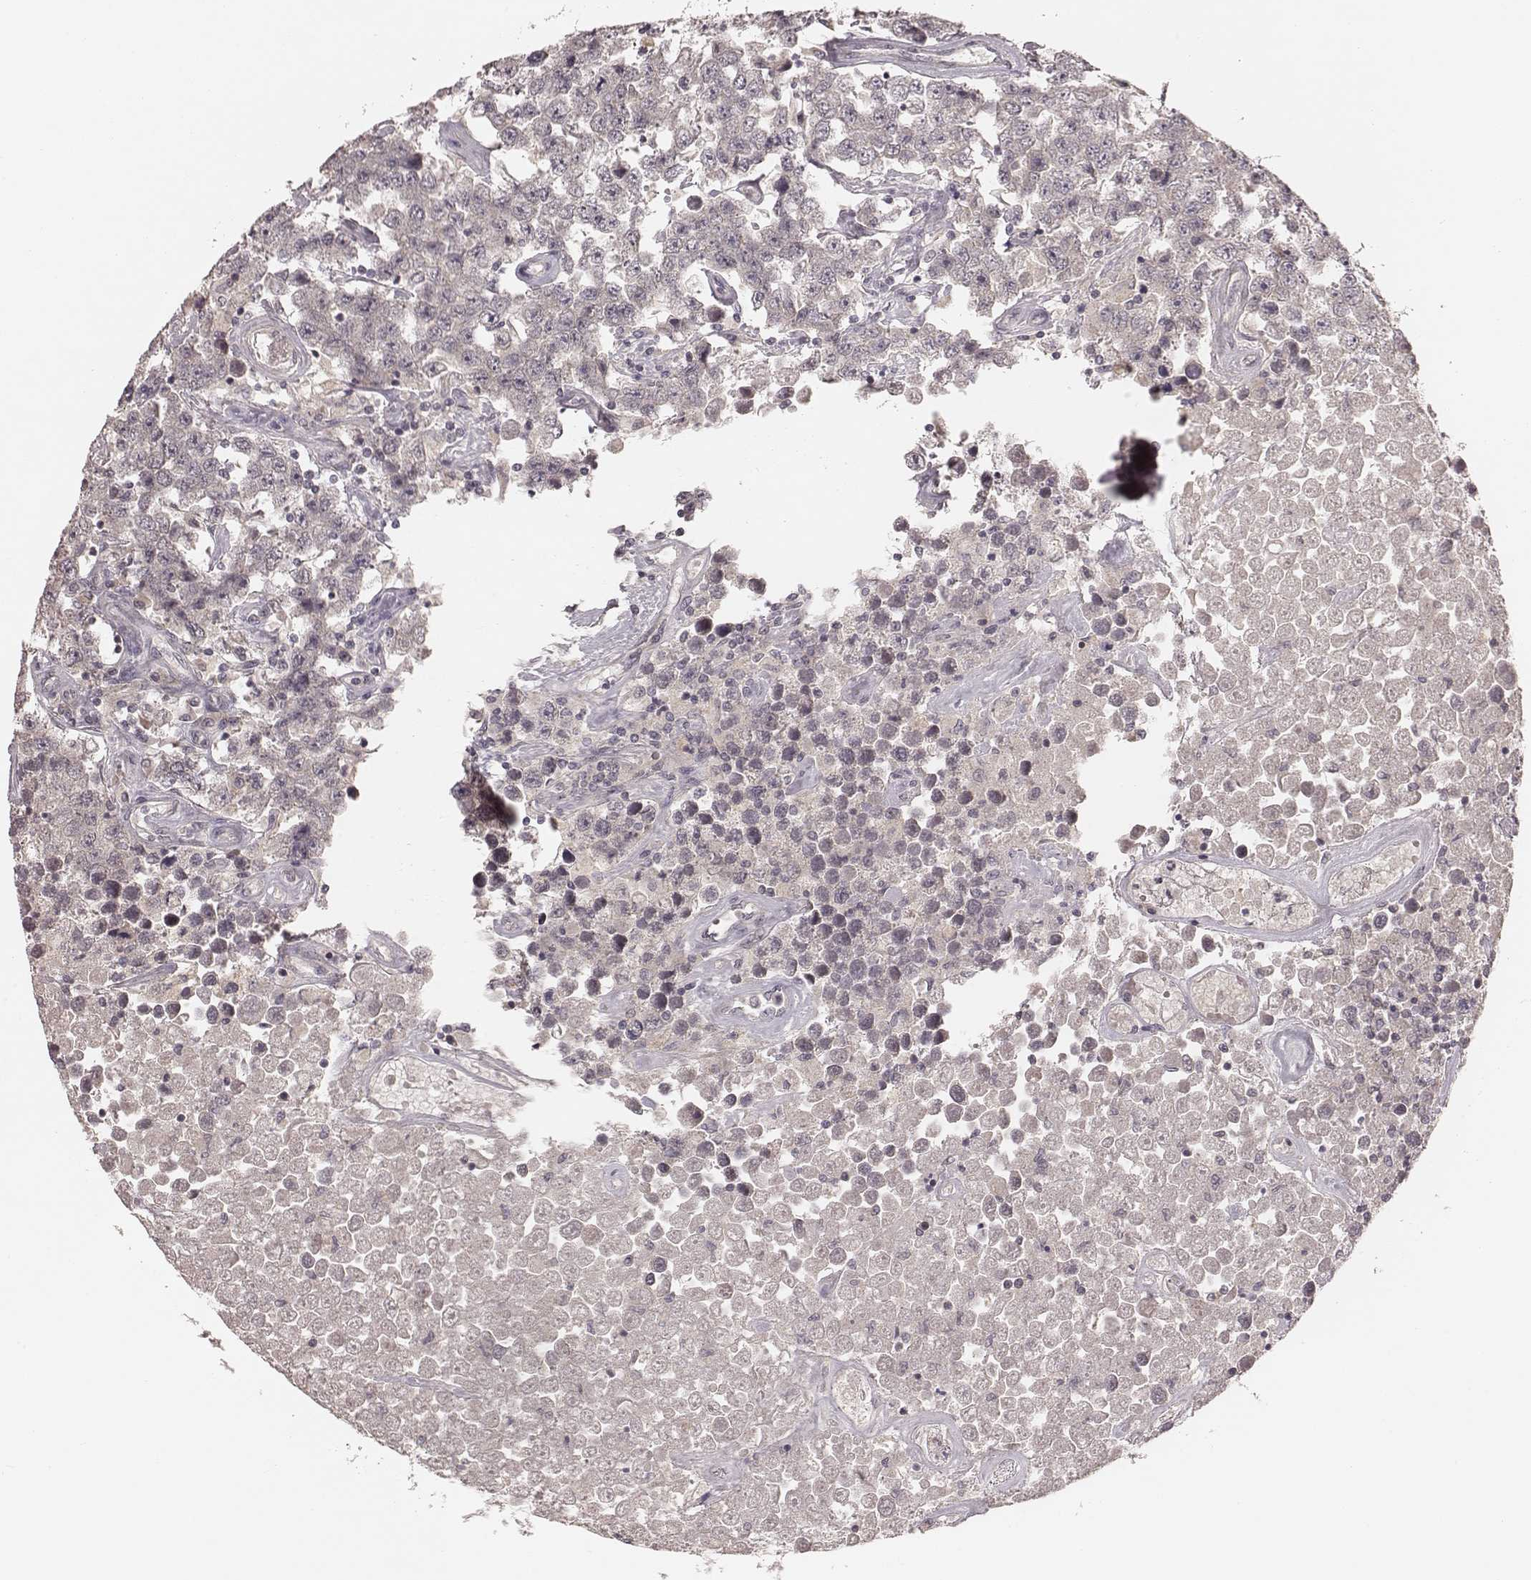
{"staining": {"intensity": "negative", "quantity": "none", "location": "none"}, "tissue": "testis cancer", "cell_type": "Tumor cells", "image_type": "cancer", "snomed": [{"axis": "morphology", "description": "Seminoma, NOS"}, {"axis": "topography", "description": "Testis"}], "caption": "This image is of seminoma (testis) stained with immunohistochemistry to label a protein in brown with the nuclei are counter-stained blue. There is no positivity in tumor cells.", "gene": "LY6K", "patient": {"sex": "male", "age": 52}}